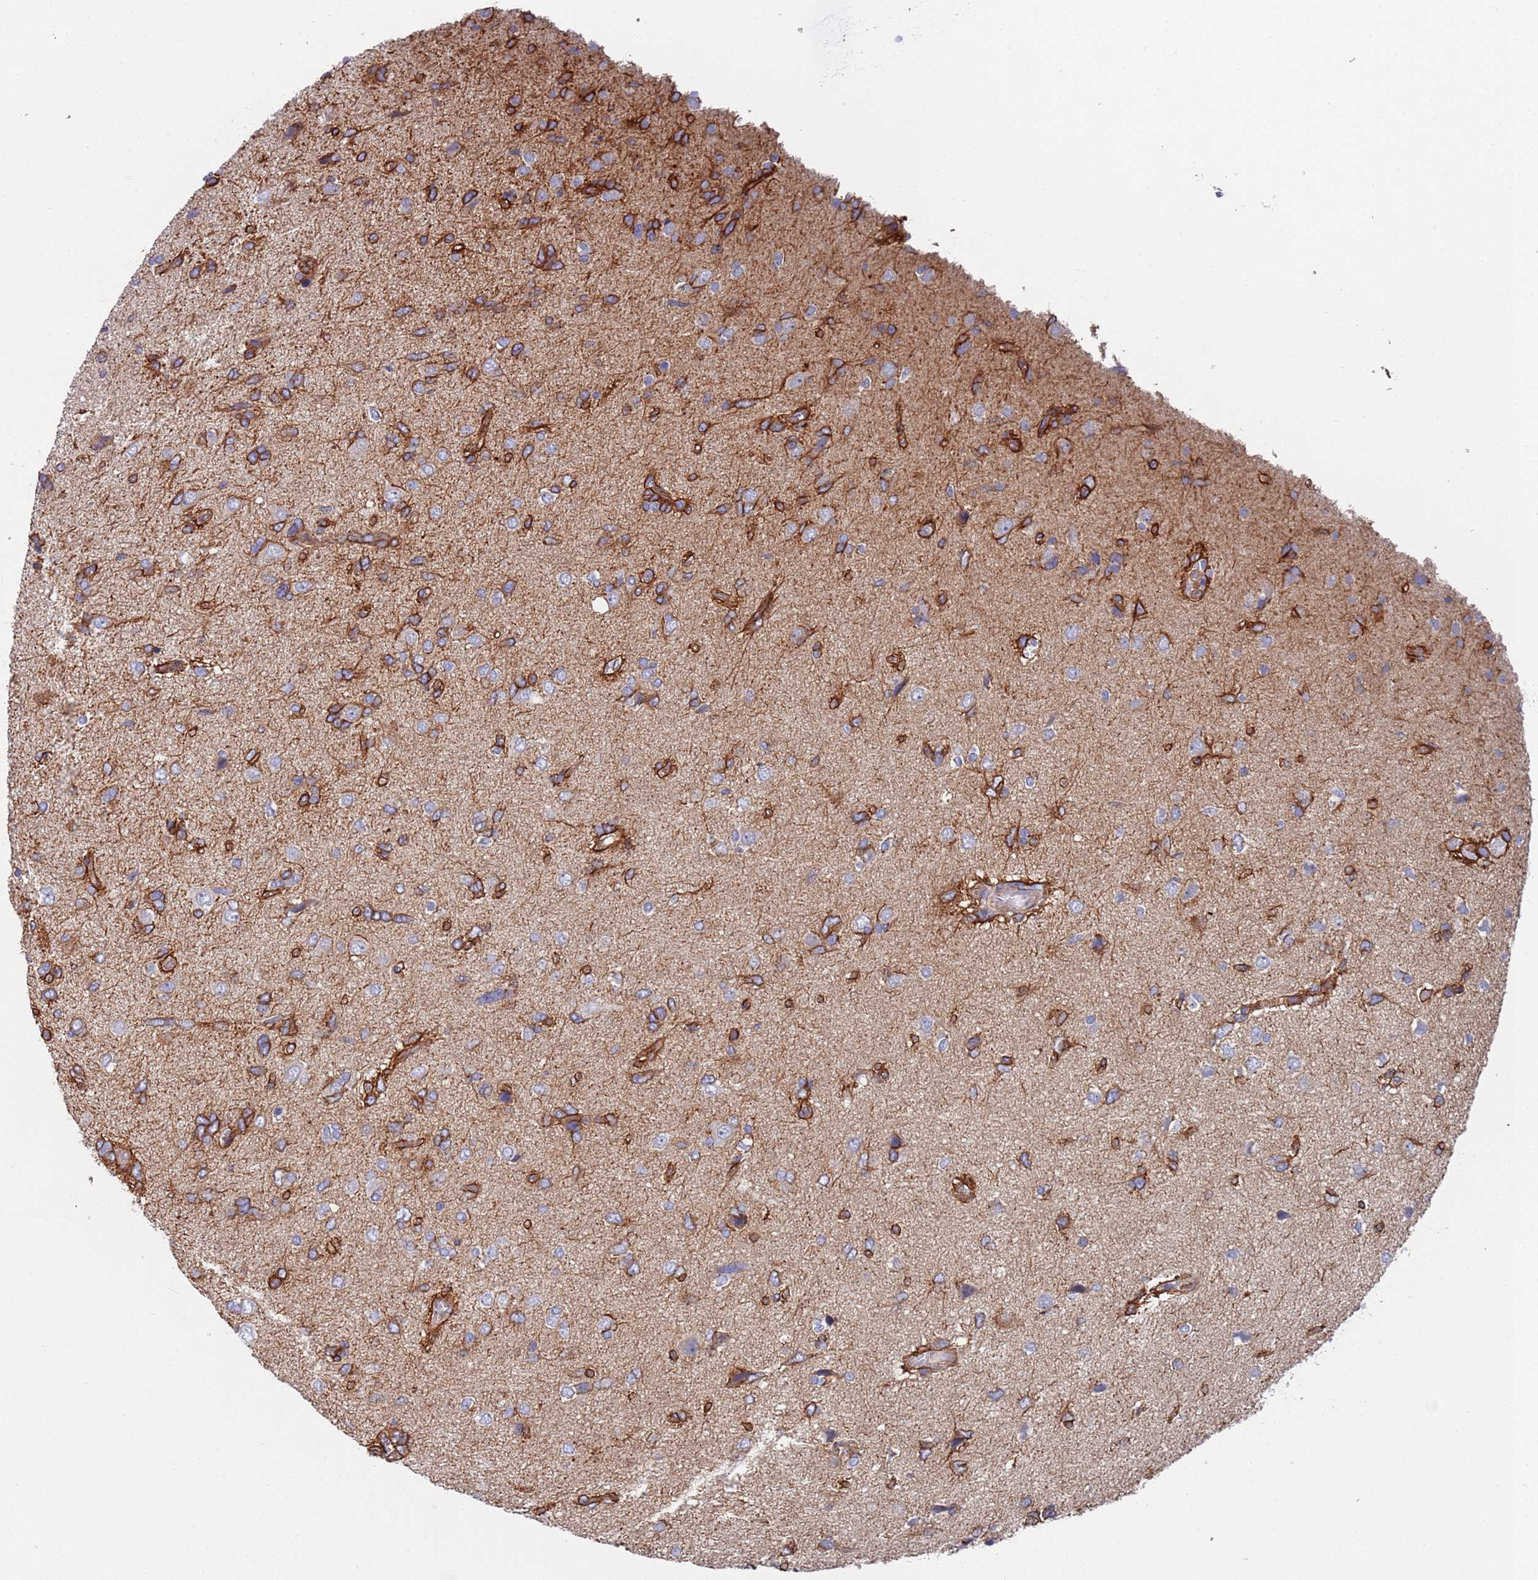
{"staining": {"intensity": "moderate", "quantity": "25%-75%", "location": "cytoplasmic/membranous"}, "tissue": "glioma", "cell_type": "Tumor cells", "image_type": "cancer", "snomed": [{"axis": "morphology", "description": "Glioma, malignant, High grade"}, {"axis": "topography", "description": "Brain"}], "caption": "Glioma stained with immunohistochemistry displays moderate cytoplasmic/membranous positivity in approximately 25%-75% of tumor cells.", "gene": "JAKMIP2", "patient": {"sex": "female", "age": 59}}